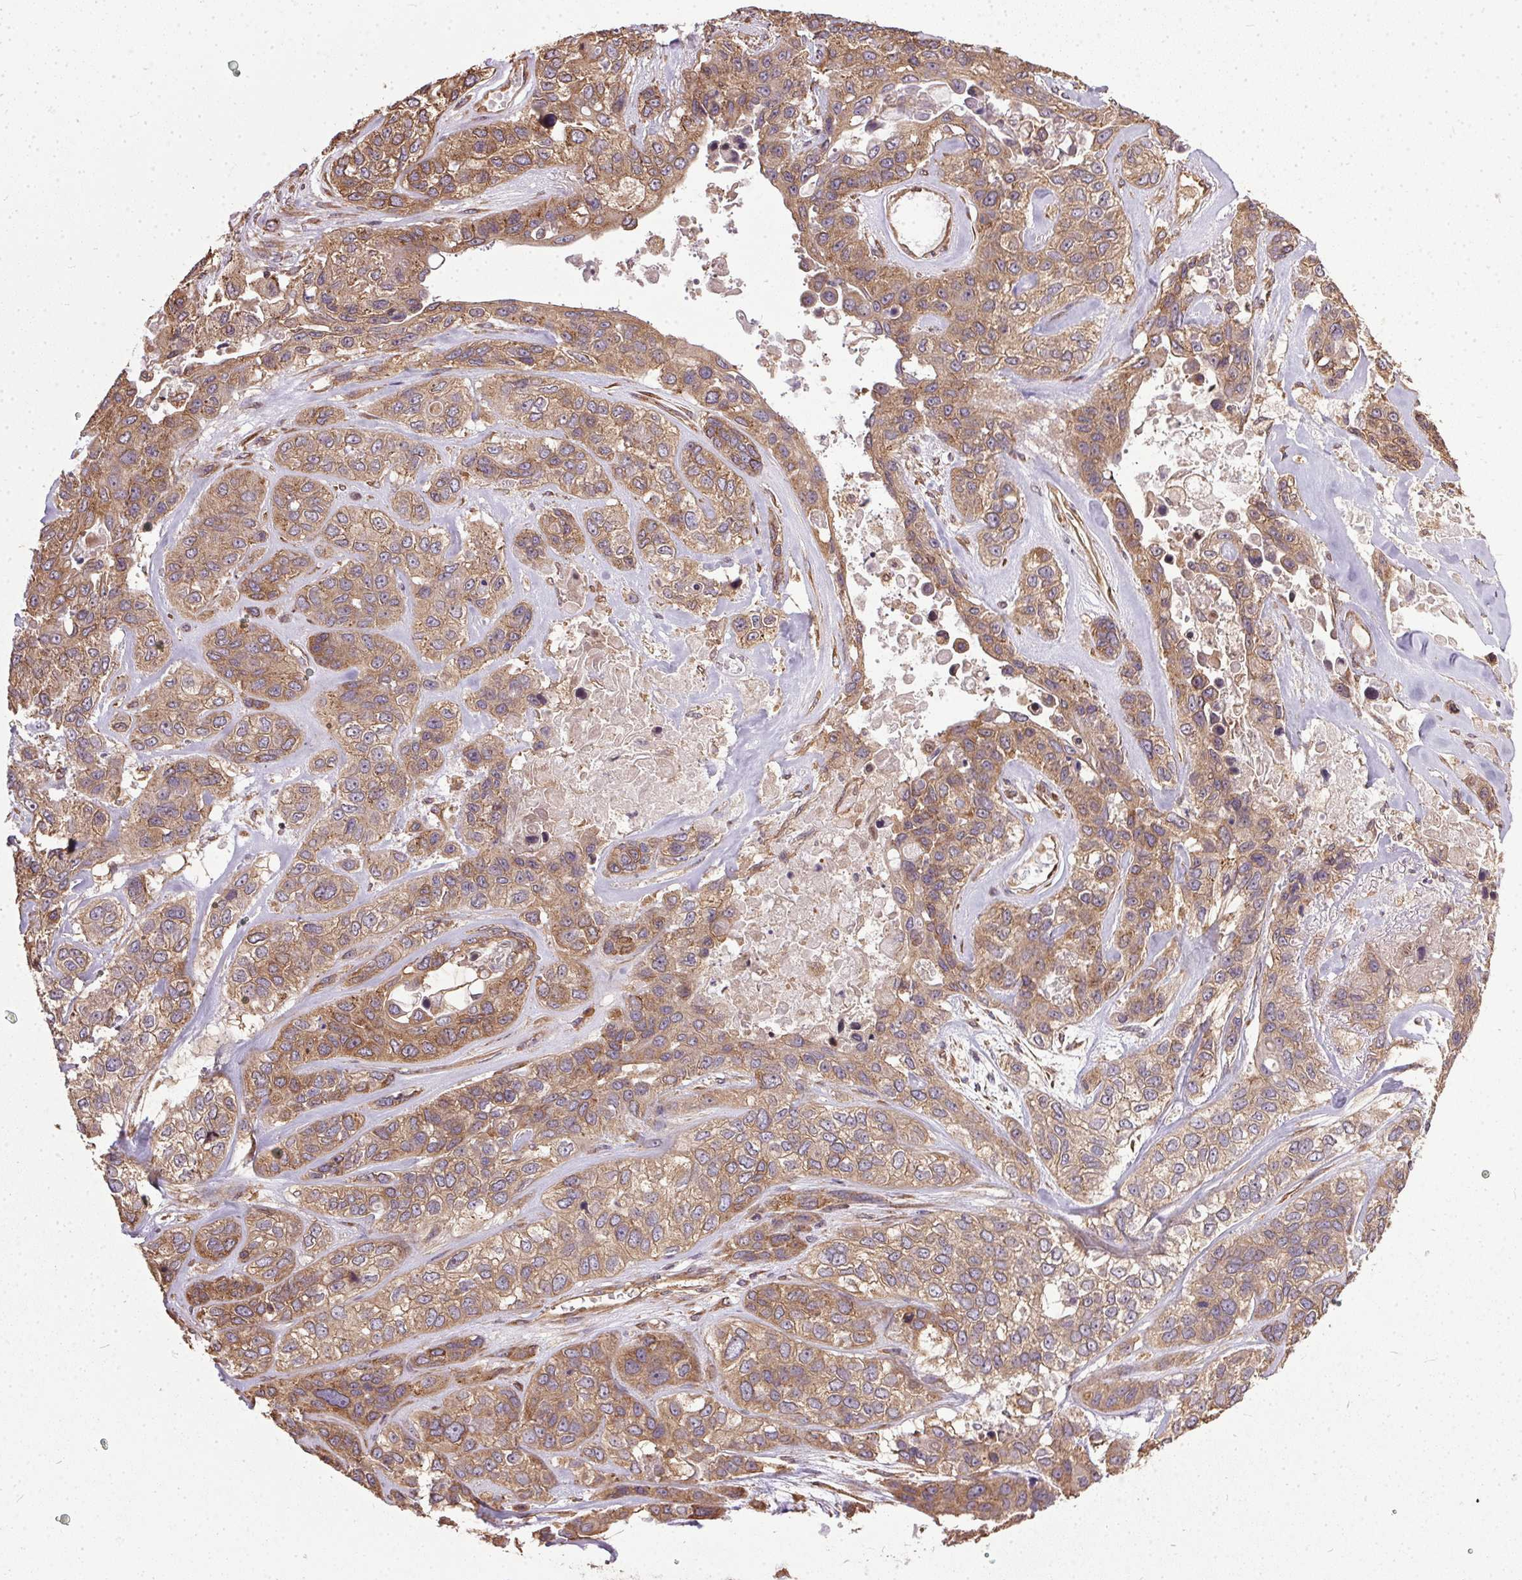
{"staining": {"intensity": "moderate", "quantity": ">75%", "location": "cytoplasmic/membranous"}, "tissue": "lung cancer", "cell_type": "Tumor cells", "image_type": "cancer", "snomed": [{"axis": "morphology", "description": "Squamous cell carcinoma, NOS"}, {"axis": "topography", "description": "Lung"}], "caption": "The histopathology image demonstrates staining of lung cancer, revealing moderate cytoplasmic/membranous protein expression (brown color) within tumor cells.", "gene": "EIF2S1", "patient": {"sex": "female", "age": 70}}